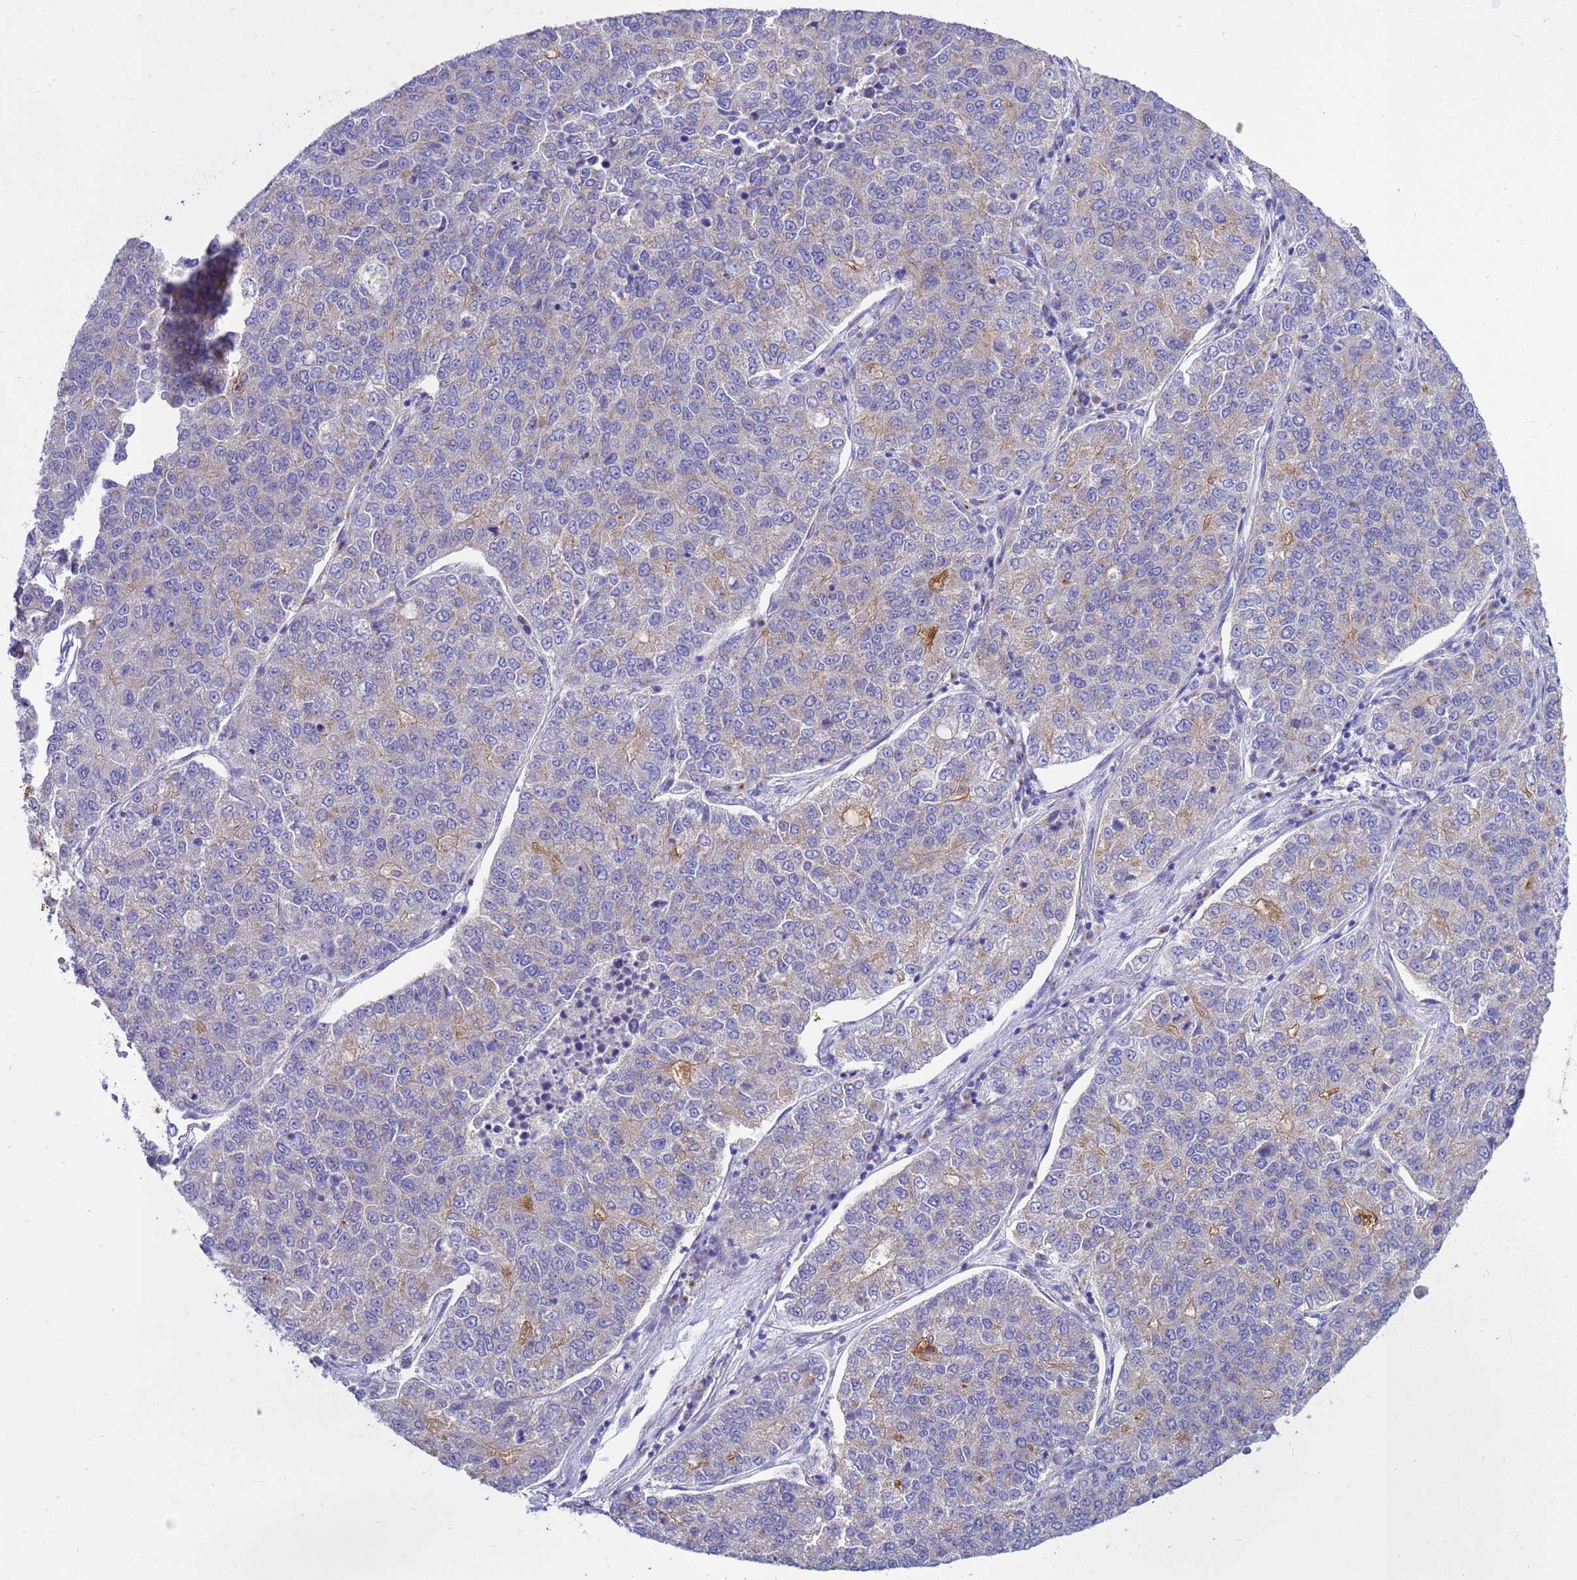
{"staining": {"intensity": "negative", "quantity": "none", "location": "none"}, "tissue": "lung cancer", "cell_type": "Tumor cells", "image_type": "cancer", "snomed": [{"axis": "morphology", "description": "Adenocarcinoma, NOS"}, {"axis": "topography", "description": "Lung"}], "caption": "Immunohistochemical staining of adenocarcinoma (lung) exhibits no significant positivity in tumor cells.", "gene": "ANAPC1", "patient": {"sex": "male", "age": 49}}